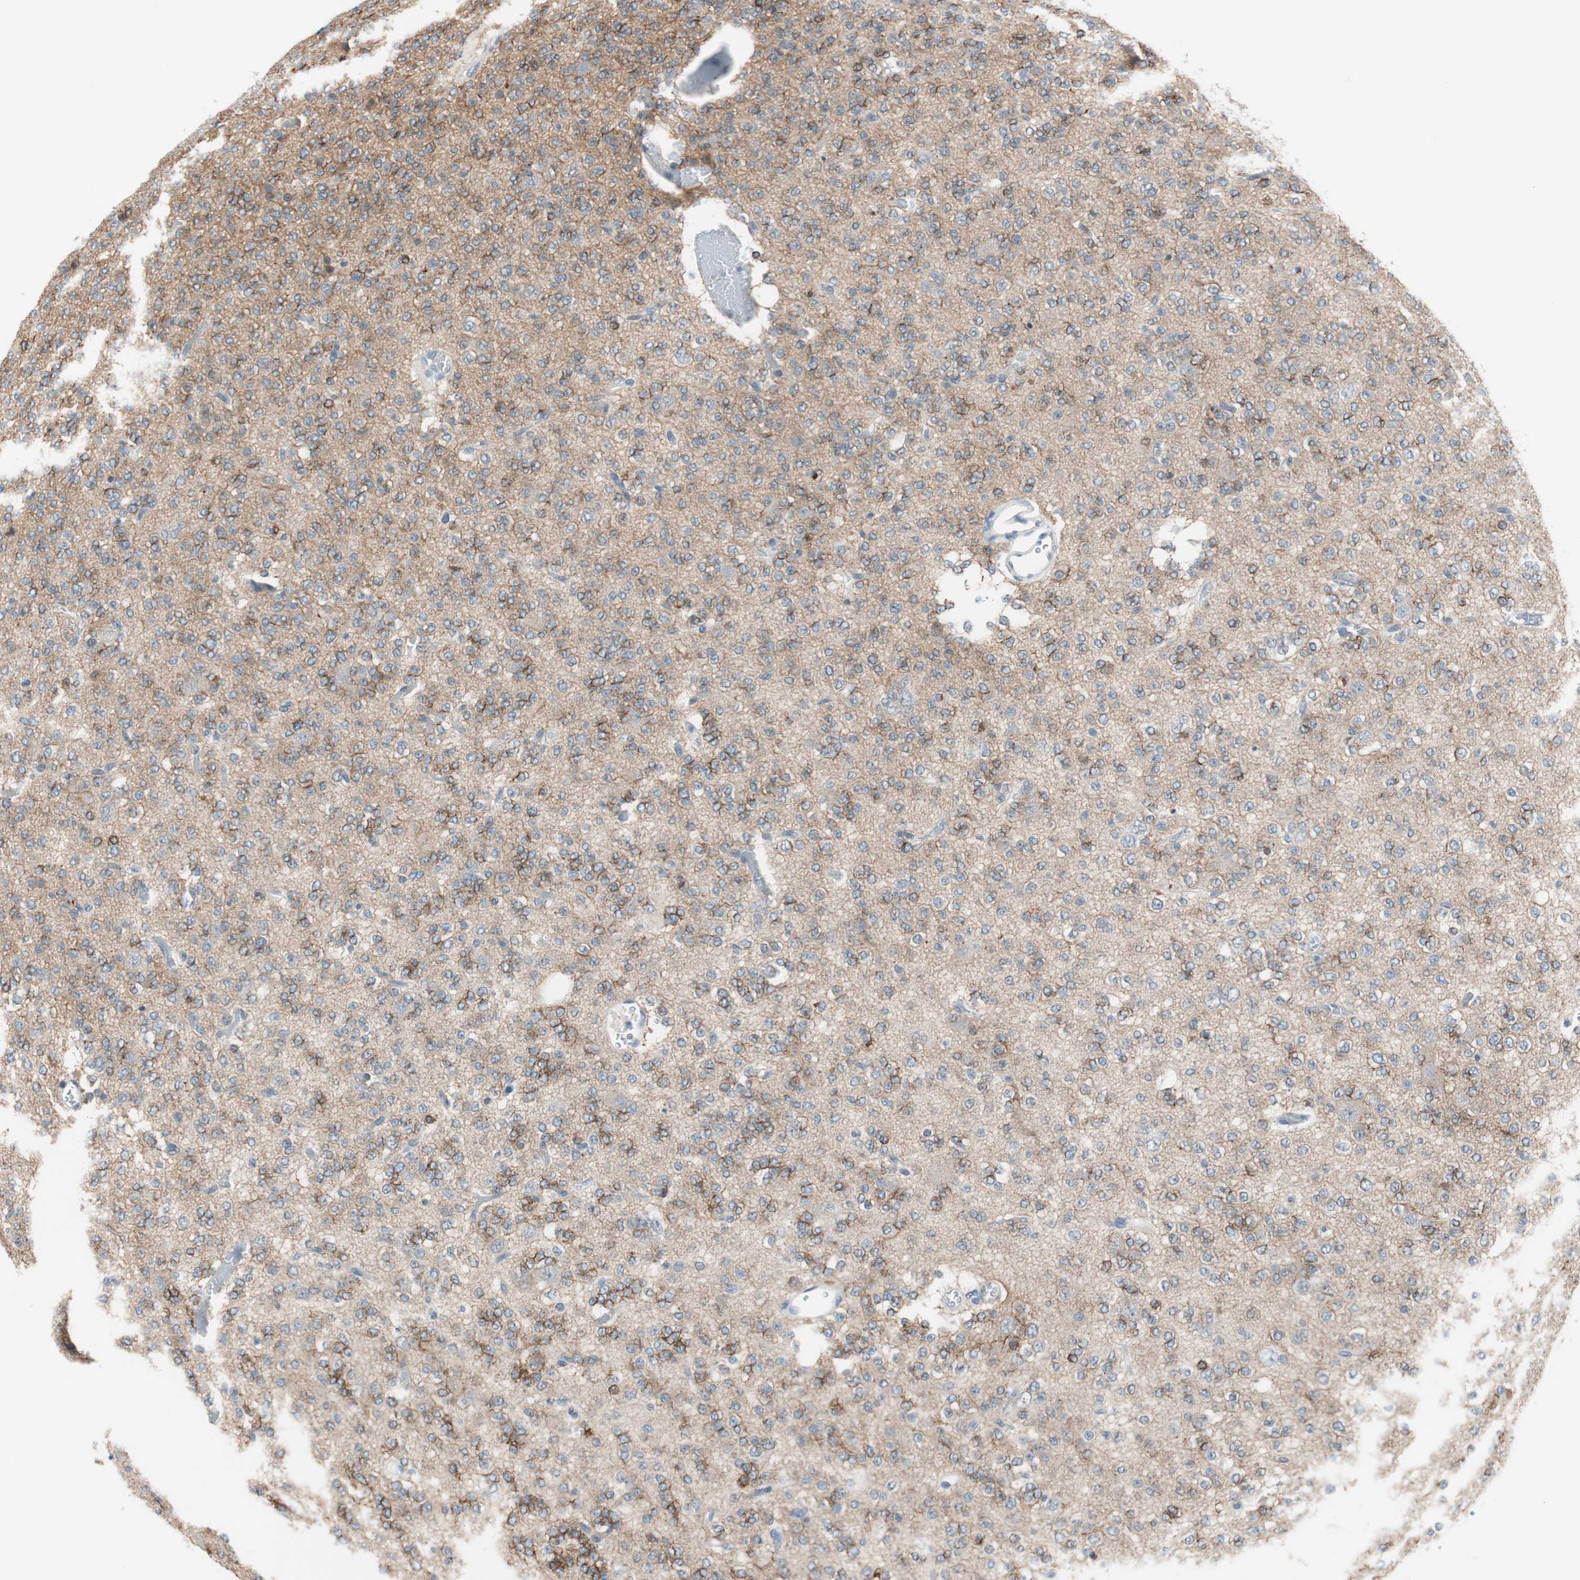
{"staining": {"intensity": "moderate", "quantity": "25%-75%", "location": "cytoplasmic/membranous"}, "tissue": "glioma", "cell_type": "Tumor cells", "image_type": "cancer", "snomed": [{"axis": "morphology", "description": "Glioma, malignant, Low grade"}, {"axis": "topography", "description": "Brain"}], "caption": "This is a histology image of IHC staining of malignant glioma (low-grade), which shows moderate staining in the cytoplasmic/membranous of tumor cells.", "gene": "GRHL1", "patient": {"sex": "male", "age": 38}}